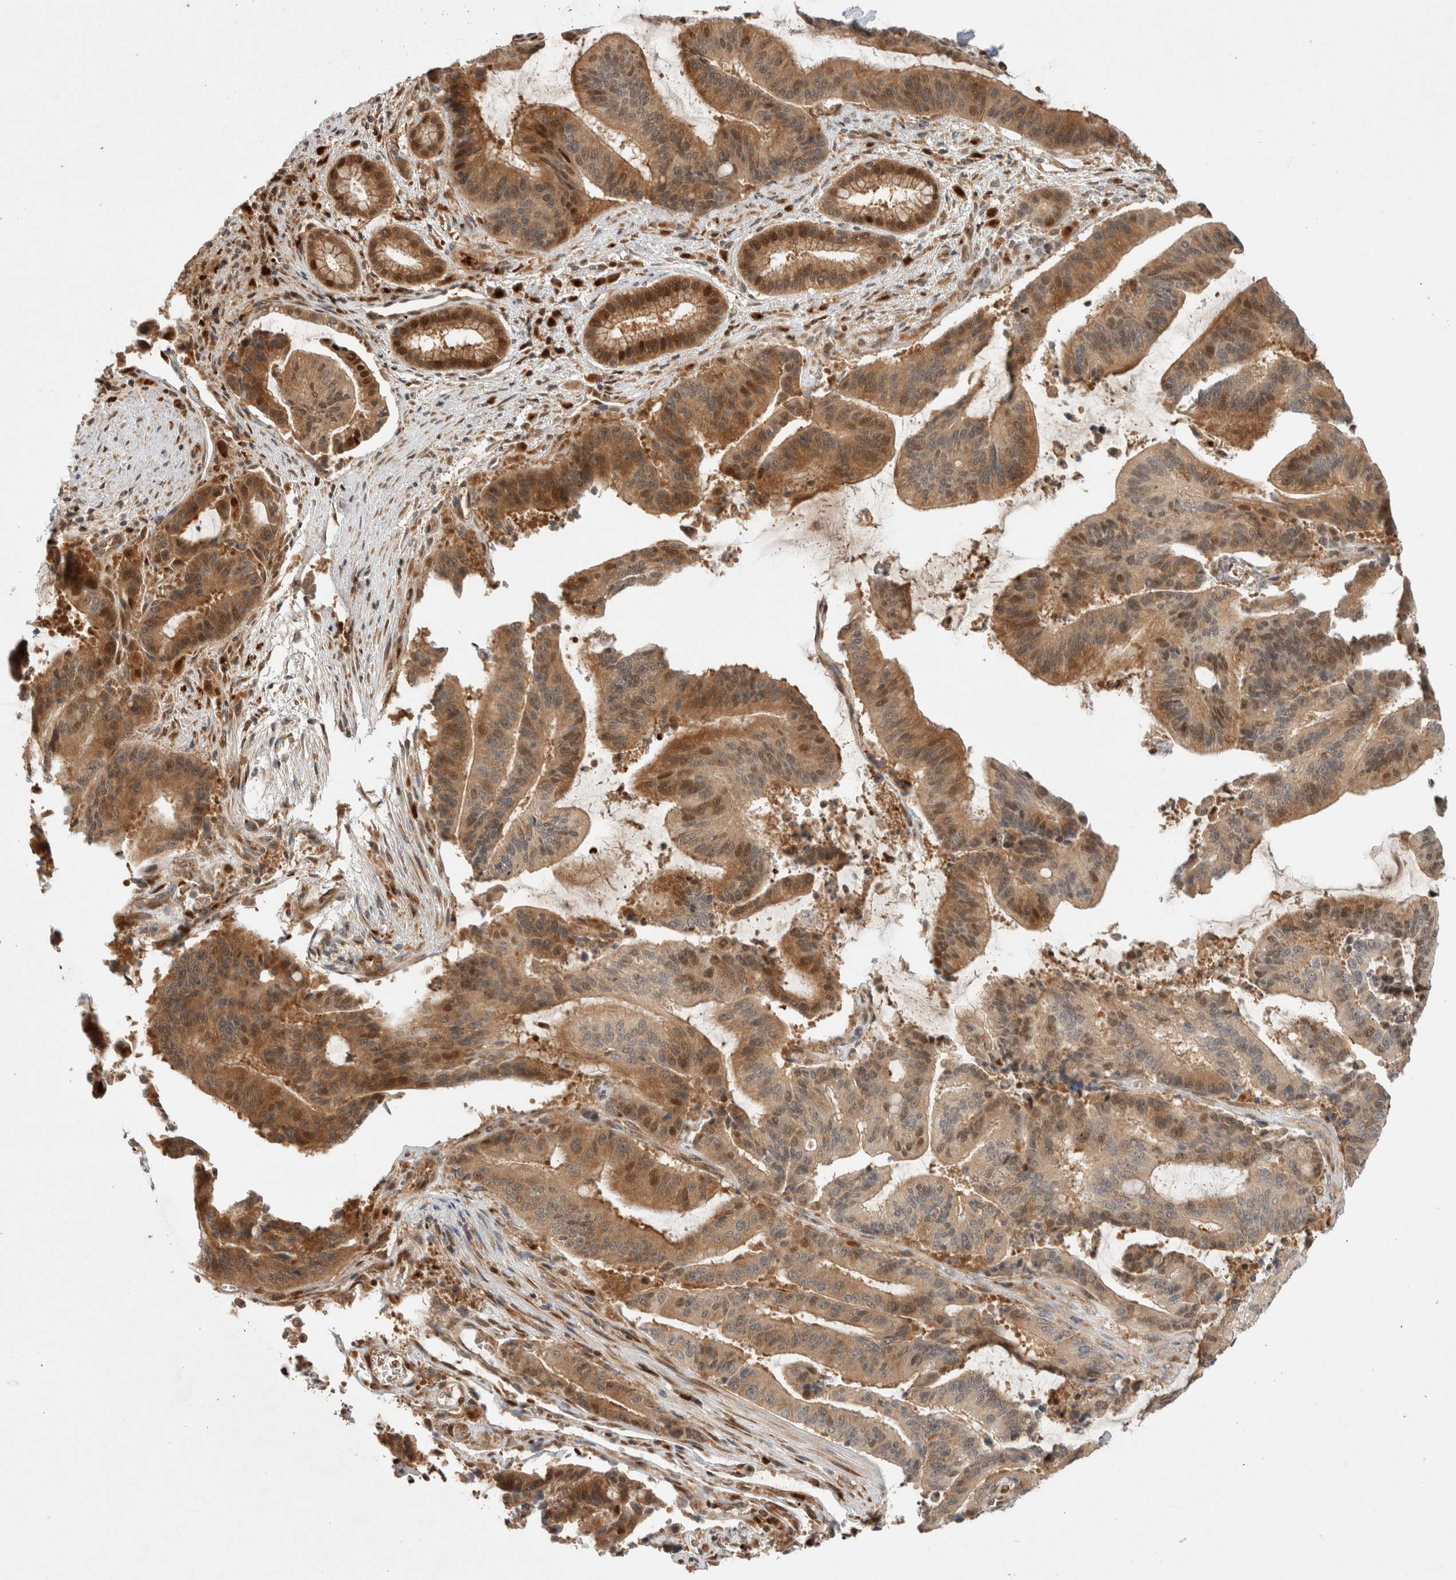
{"staining": {"intensity": "moderate", "quantity": ">75%", "location": "cytoplasmic/membranous,nuclear"}, "tissue": "liver cancer", "cell_type": "Tumor cells", "image_type": "cancer", "snomed": [{"axis": "morphology", "description": "Normal tissue, NOS"}, {"axis": "morphology", "description": "Cholangiocarcinoma"}, {"axis": "topography", "description": "Liver"}, {"axis": "topography", "description": "Peripheral nerve tissue"}], "caption": "Immunohistochemical staining of liver cancer (cholangiocarcinoma) reveals moderate cytoplasmic/membranous and nuclear protein positivity in approximately >75% of tumor cells. (brown staining indicates protein expression, while blue staining denotes nuclei).", "gene": "OTUD6B", "patient": {"sex": "female", "age": 73}}